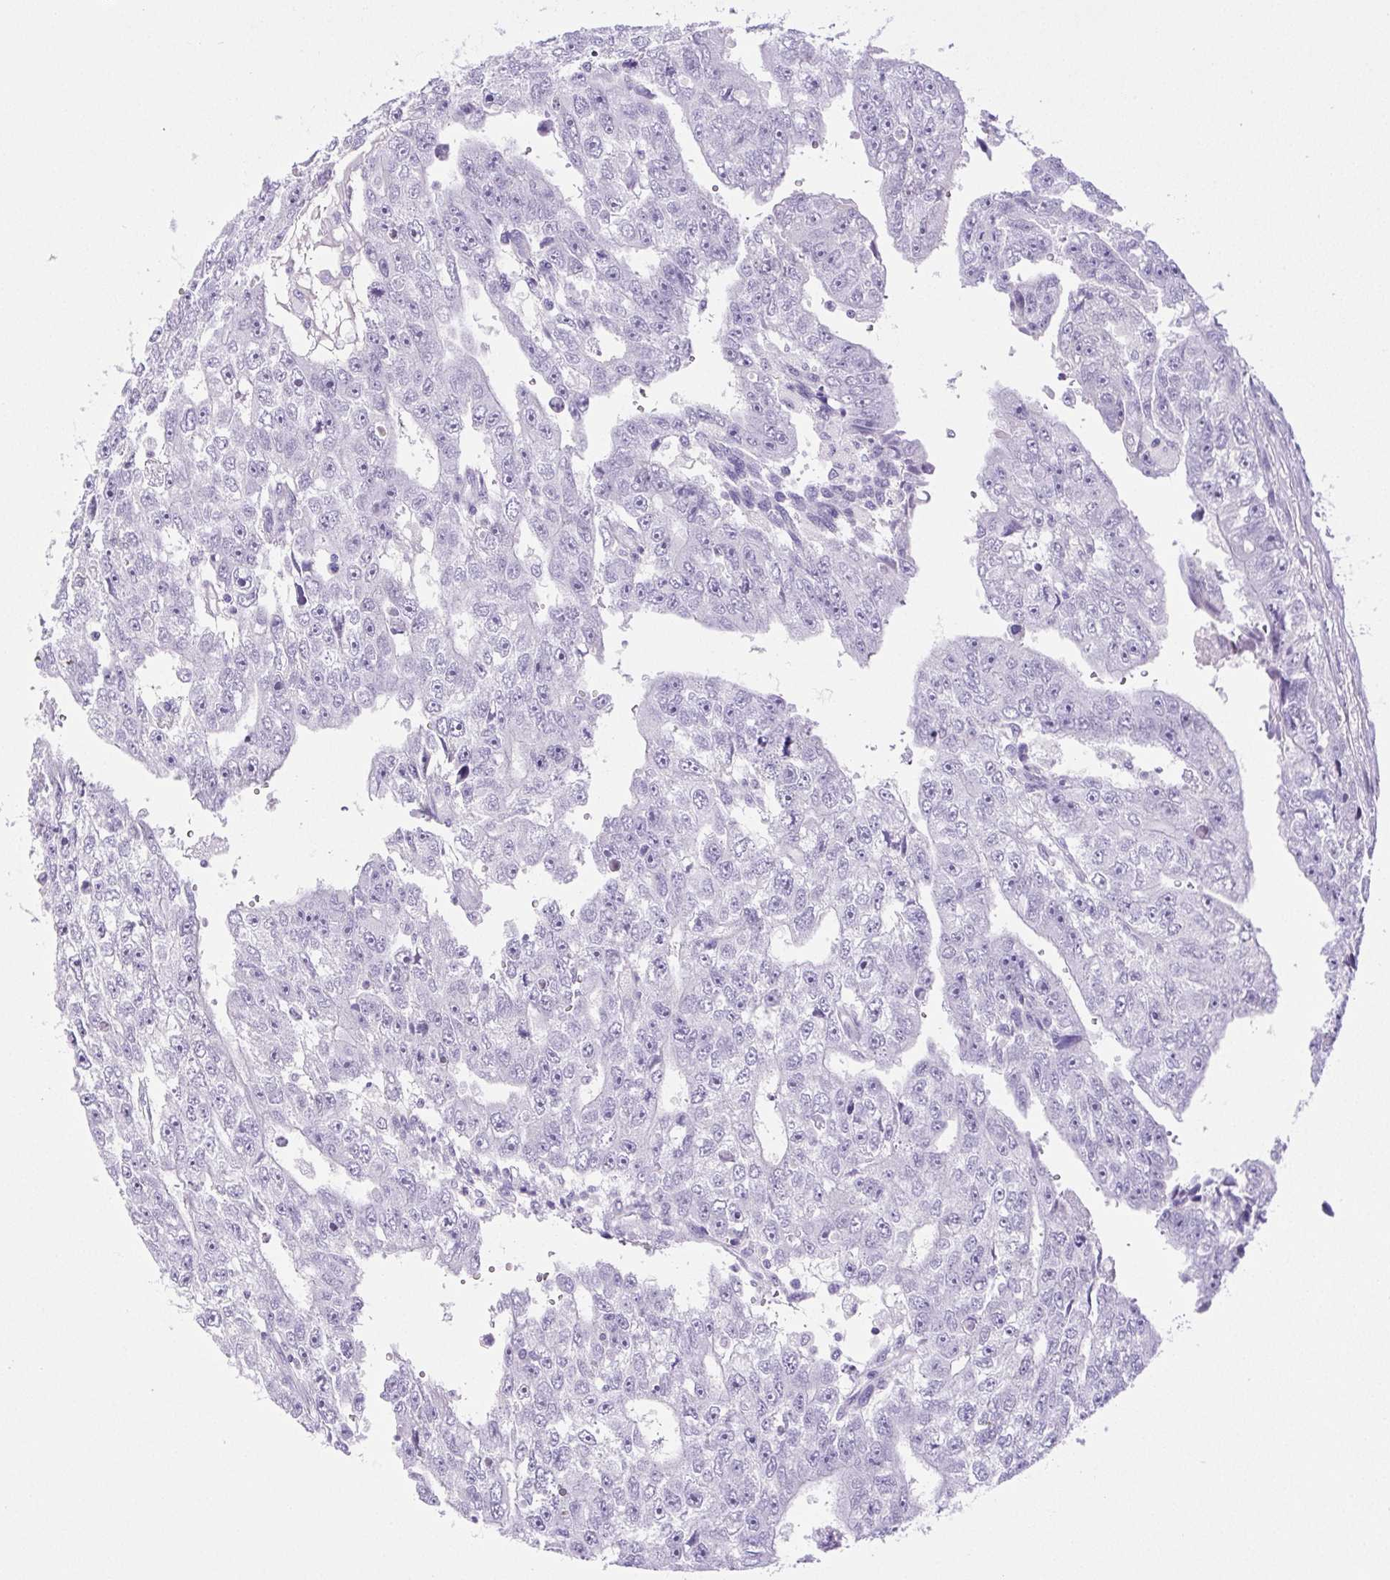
{"staining": {"intensity": "negative", "quantity": "none", "location": "none"}, "tissue": "testis cancer", "cell_type": "Tumor cells", "image_type": "cancer", "snomed": [{"axis": "morphology", "description": "Carcinoma, Embryonal, NOS"}, {"axis": "topography", "description": "Testis"}], "caption": "An image of embryonal carcinoma (testis) stained for a protein shows no brown staining in tumor cells.", "gene": "PAPPA2", "patient": {"sex": "male", "age": 20}}